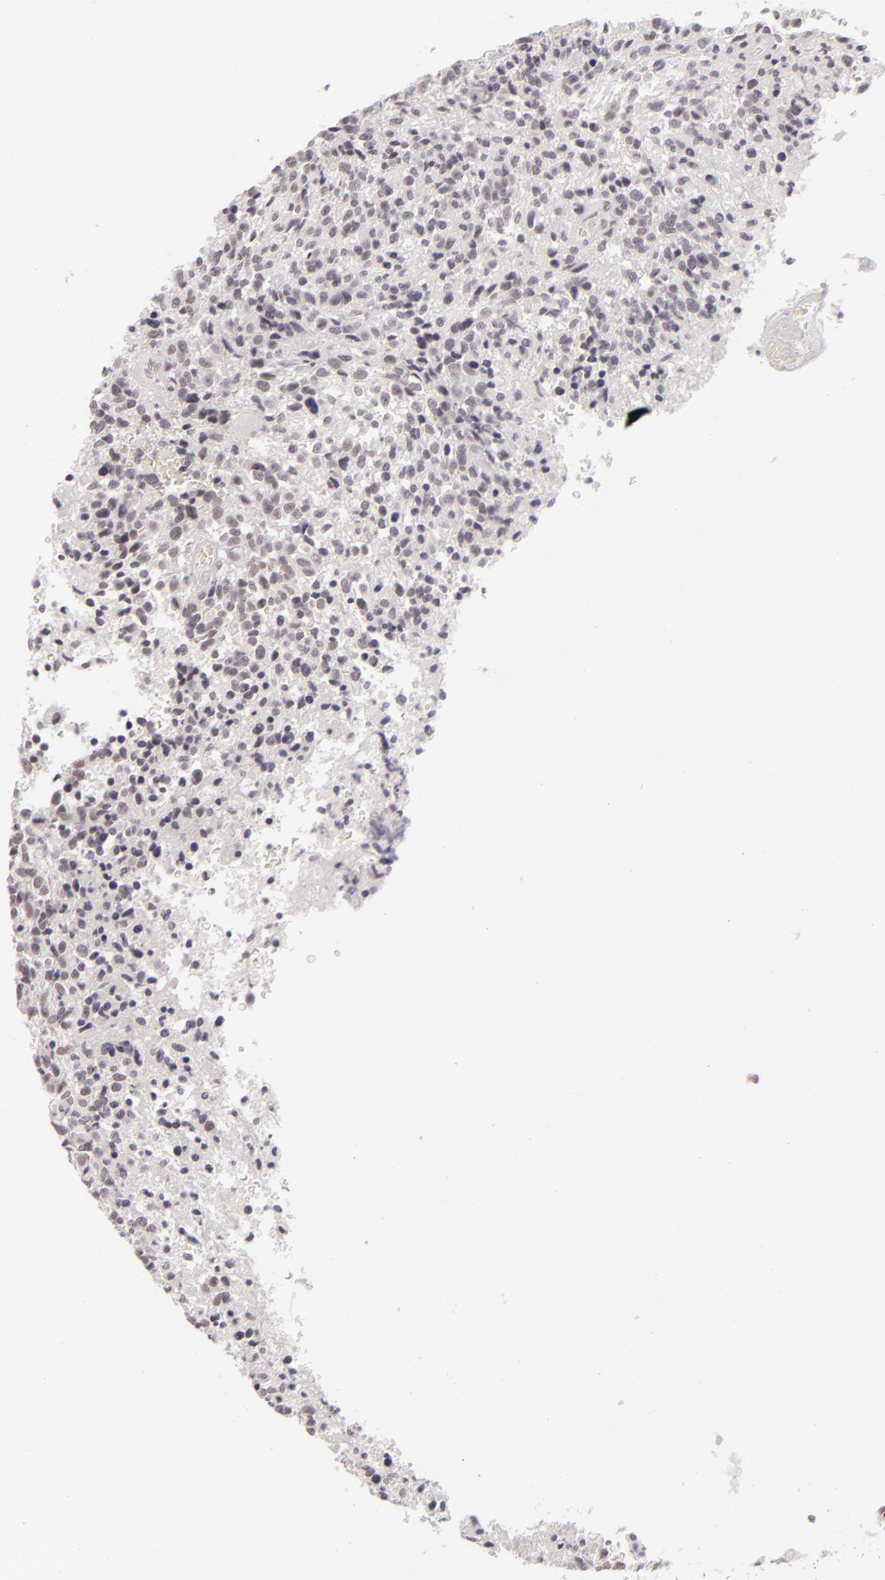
{"staining": {"intensity": "negative", "quantity": "none", "location": "none"}, "tissue": "glioma", "cell_type": "Tumor cells", "image_type": "cancer", "snomed": [{"axis": "morphology", "description": "Glioma, malignant, High grade"}, {"axis": "topography", "description": "Brain"}], "caption": "There is no significant positivity in tumor cells of glioma.", "gene": "ZNF205", "patient": {"sex": "male", "age": 36}}